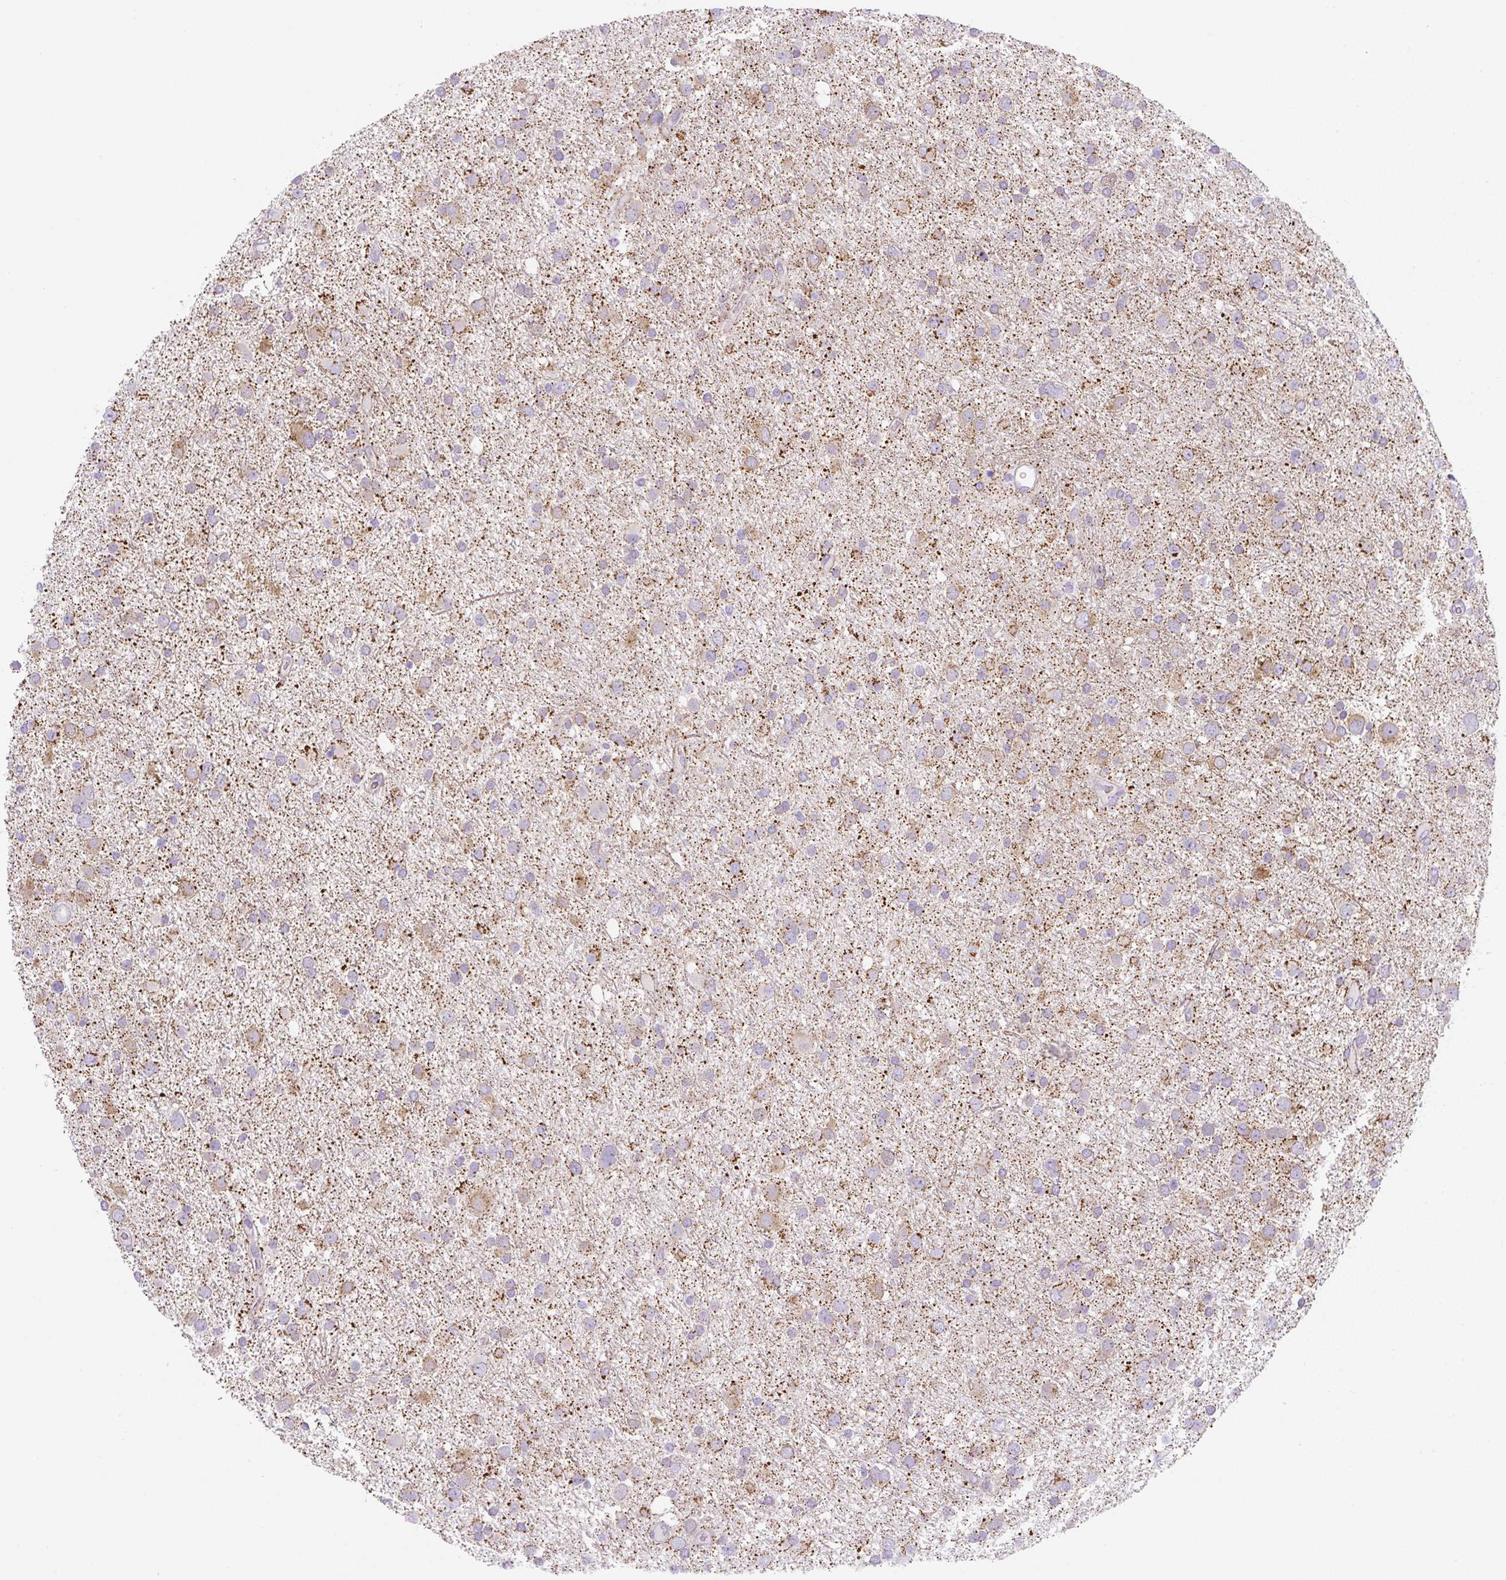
{"staining": {"intensity": "moderate", "quantity": "25%-75%", "location": "cytoplasmic/membranous"}, "tissue": "glioma", "cell_type": "Tumor cells", "image_type": "cancer", "snomed": [{"axis": "morphology", "description": "Glioma, malignant, Low grade"}, {"axis": "topography", "description": "Brain"}], "caption": "Immunohistochemistry (IHC) micrograph of malignant glioma (low-grade) stained for a protein (brown), which shows medium levels of moderate cytoplasmic/membranous staining in approximately 25%-75% of tumor cells.", "gene": "ADAMTS19", "patient": {"sex": "female", "age": 32}}